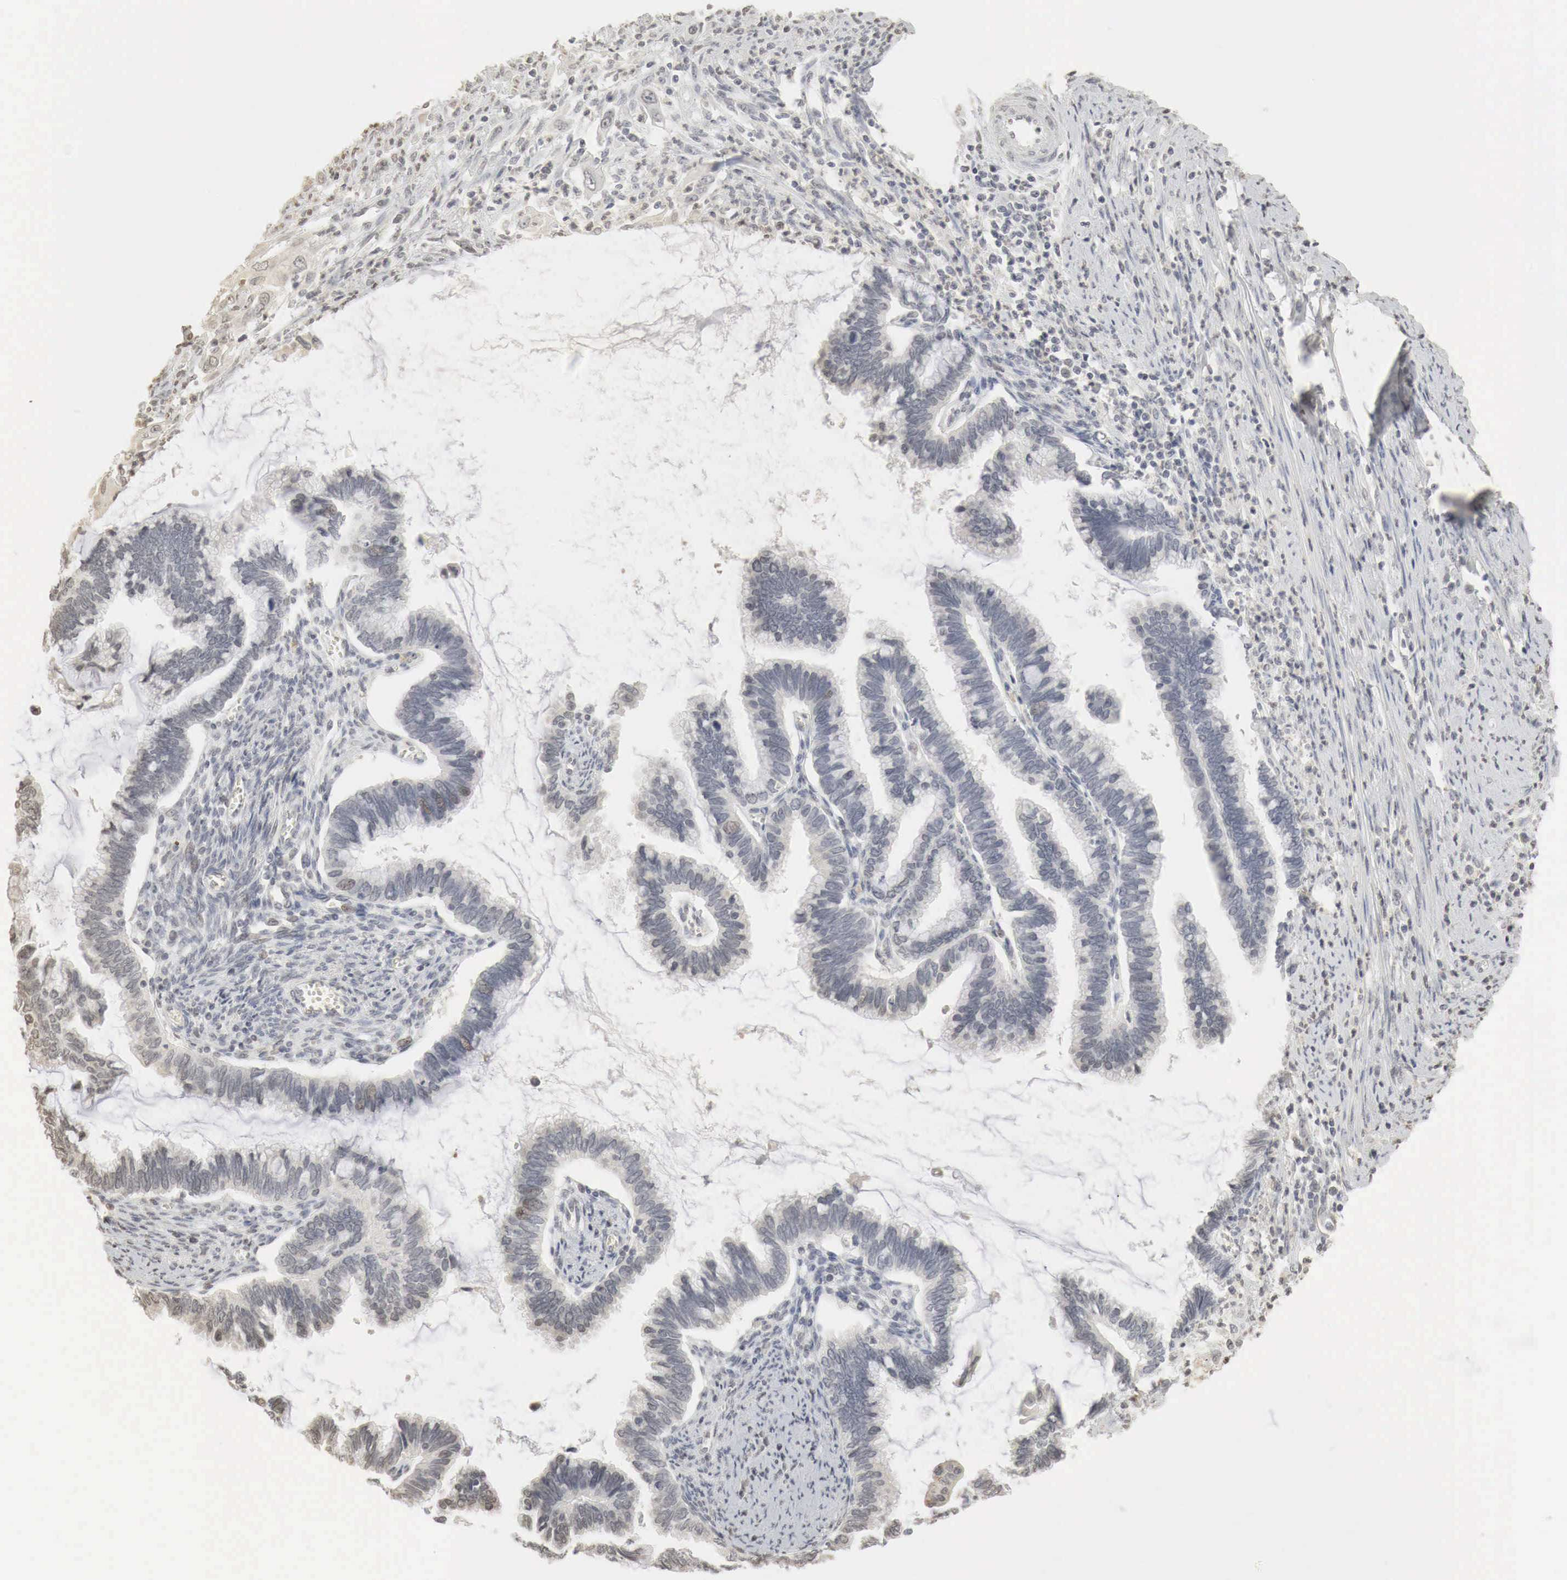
{"staining": {"intensity": "weak", "quantity": "<25%", "location": "nuclear"}, "tissue": "cervical cancer", "cell_type": "Tumor cells", "image_type": "cancer", "snomed": [{"axis": "morphology", "description": "Adenocarcinoma, NOS"}, {"axis": "topography", "description": "Cervix"}], "caption": "A histopathology image of human cervical cancer is negative for staining in tumor cells.", "gene": "ERBB4", "patient": {"sex": "female", "age": 49}}